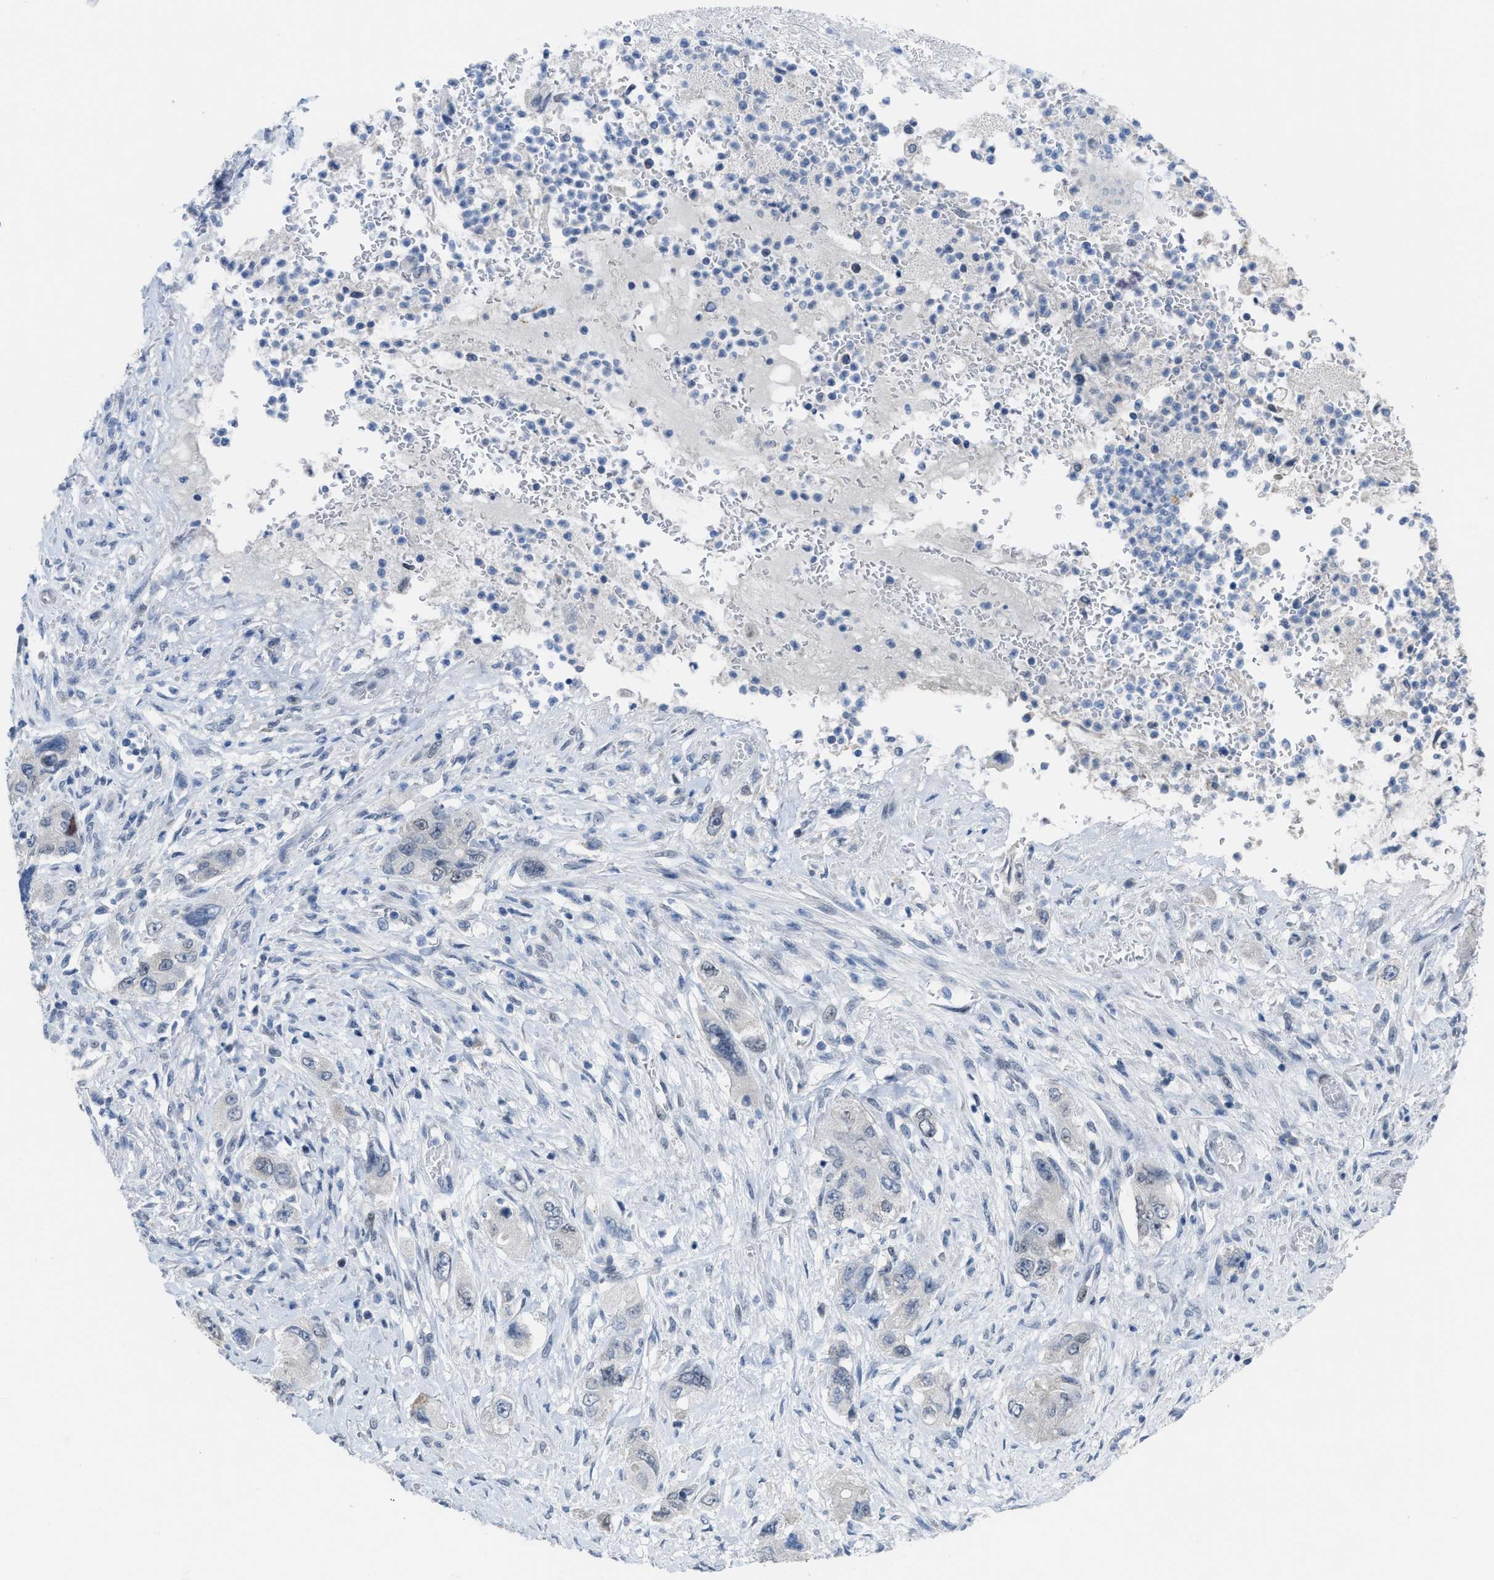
{"staining": {"intensity": "negative", "quantity": "none", "location": "none"}, "tissue": "pancreatic cancer", "cell_type": "Tumor cells", "image_type": "cancer", "snomed": [{"axis": "morphology", "description": "Adenocarcinoma, NOS"}, {"axis": "topography", "description": "Pancreas"}], "caption": "Immunohistochemistry (IHC) micrograph of human pancreatic adenocarcinoma stained for a protein (brown), which reveals no positivity in tumor cells.", "gene": "SETDB1", "patient": {"sex": "female", "age": 73}}